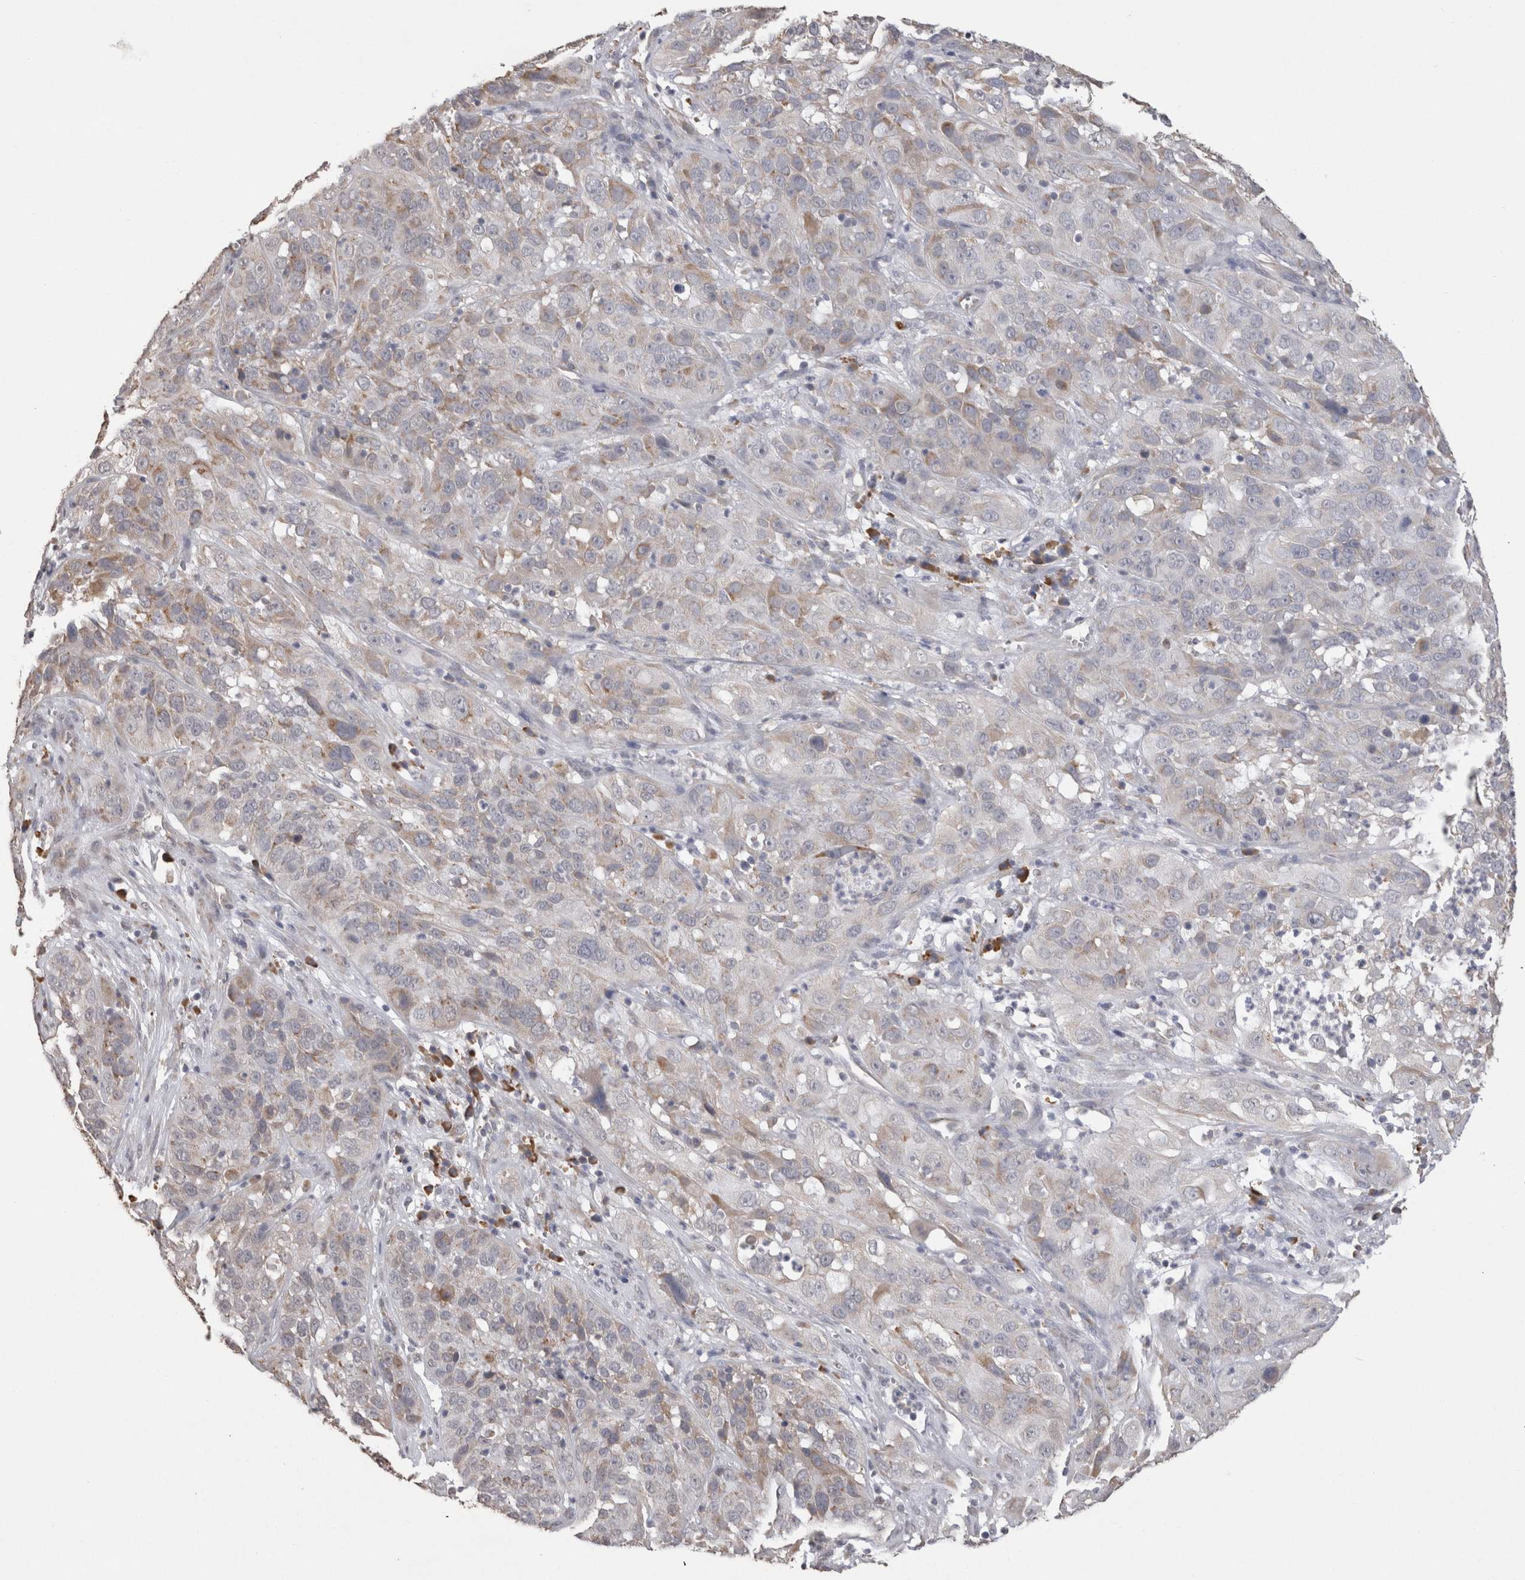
{"staining": {"intensity": "negative", "quantity": "none", "location": "none"}, "tissue": "cervical cancer", "cell_type": "Tumor cells", "image_type": "cancer", "snomed": [{"axis": "morphology", "description": "Squamous cell carcinoma, NOS"}, {"axis": "topography", "description": "Cervix"}], "caption": "This is a micrograph of IHC staining of cervical squamous cell carcinoma, which shows no positivity in tumor cells. (DAB (3,3'-diaminobenzidine) immunohistochemistry, high magnification).", "gene": "NOMO1", "patient": {"sex": "female", "age": 32}}